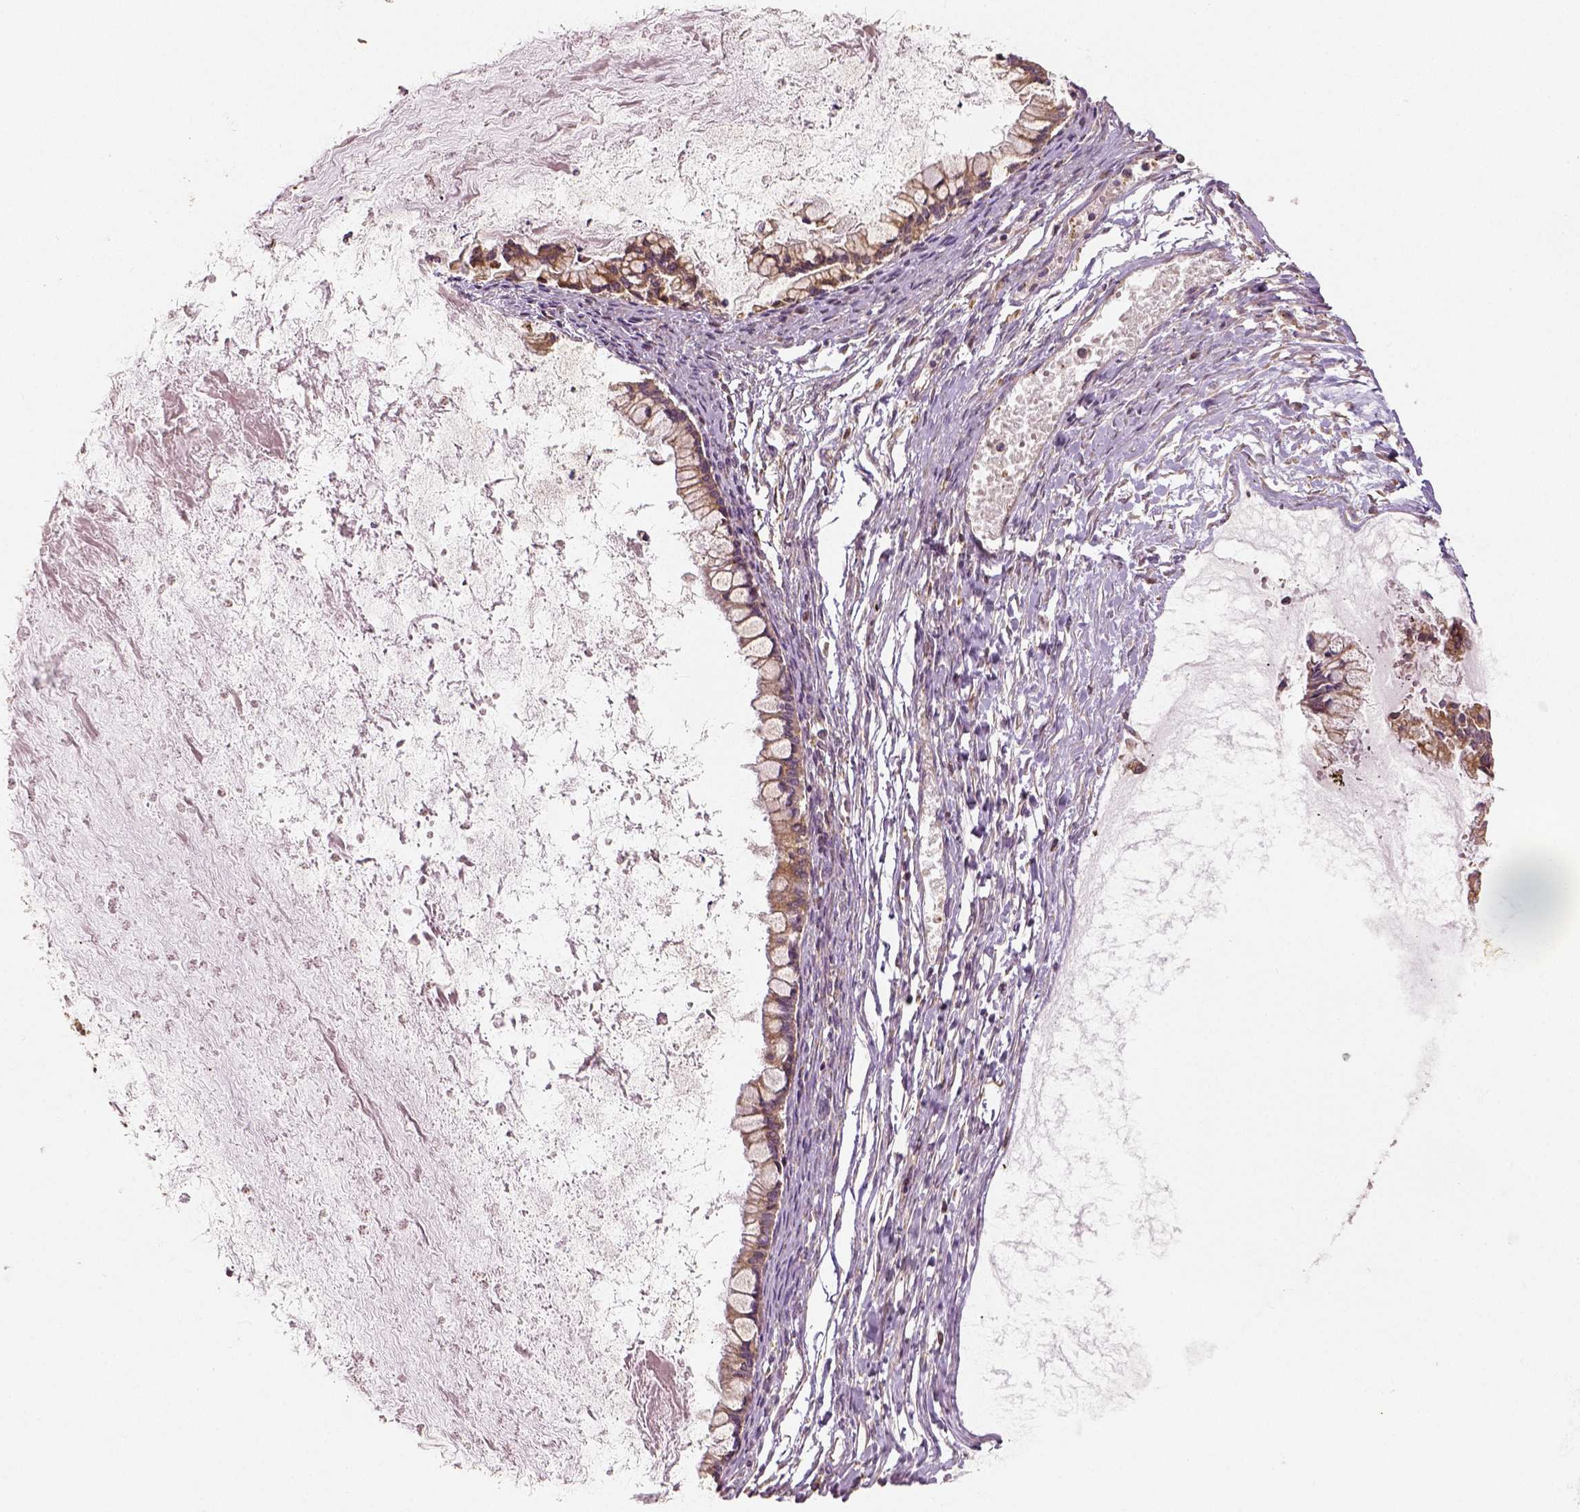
{"staining": {"intensity": "moderate", "quantity": ">75%", "location": "cytoplasmic/membranous"}, "tissue": "ovarian cancer", "cell_type": "Tumor cells", "image_type": "cancer", "snomed": [{"axis": "morphology", "description": "Cystadenocarcinoma, mucinous, NOS"}, {"axis": "topography", "description": "Ovary"}], "caption": "The immunohistochemical stain labels moderate cytoplasmic/membranous positivity in tumor cells of ovarian mucinous cystadenocarcinoma tissue.", "gene": "PGAM5", "patient": {"sex": "female", "age": 67}}